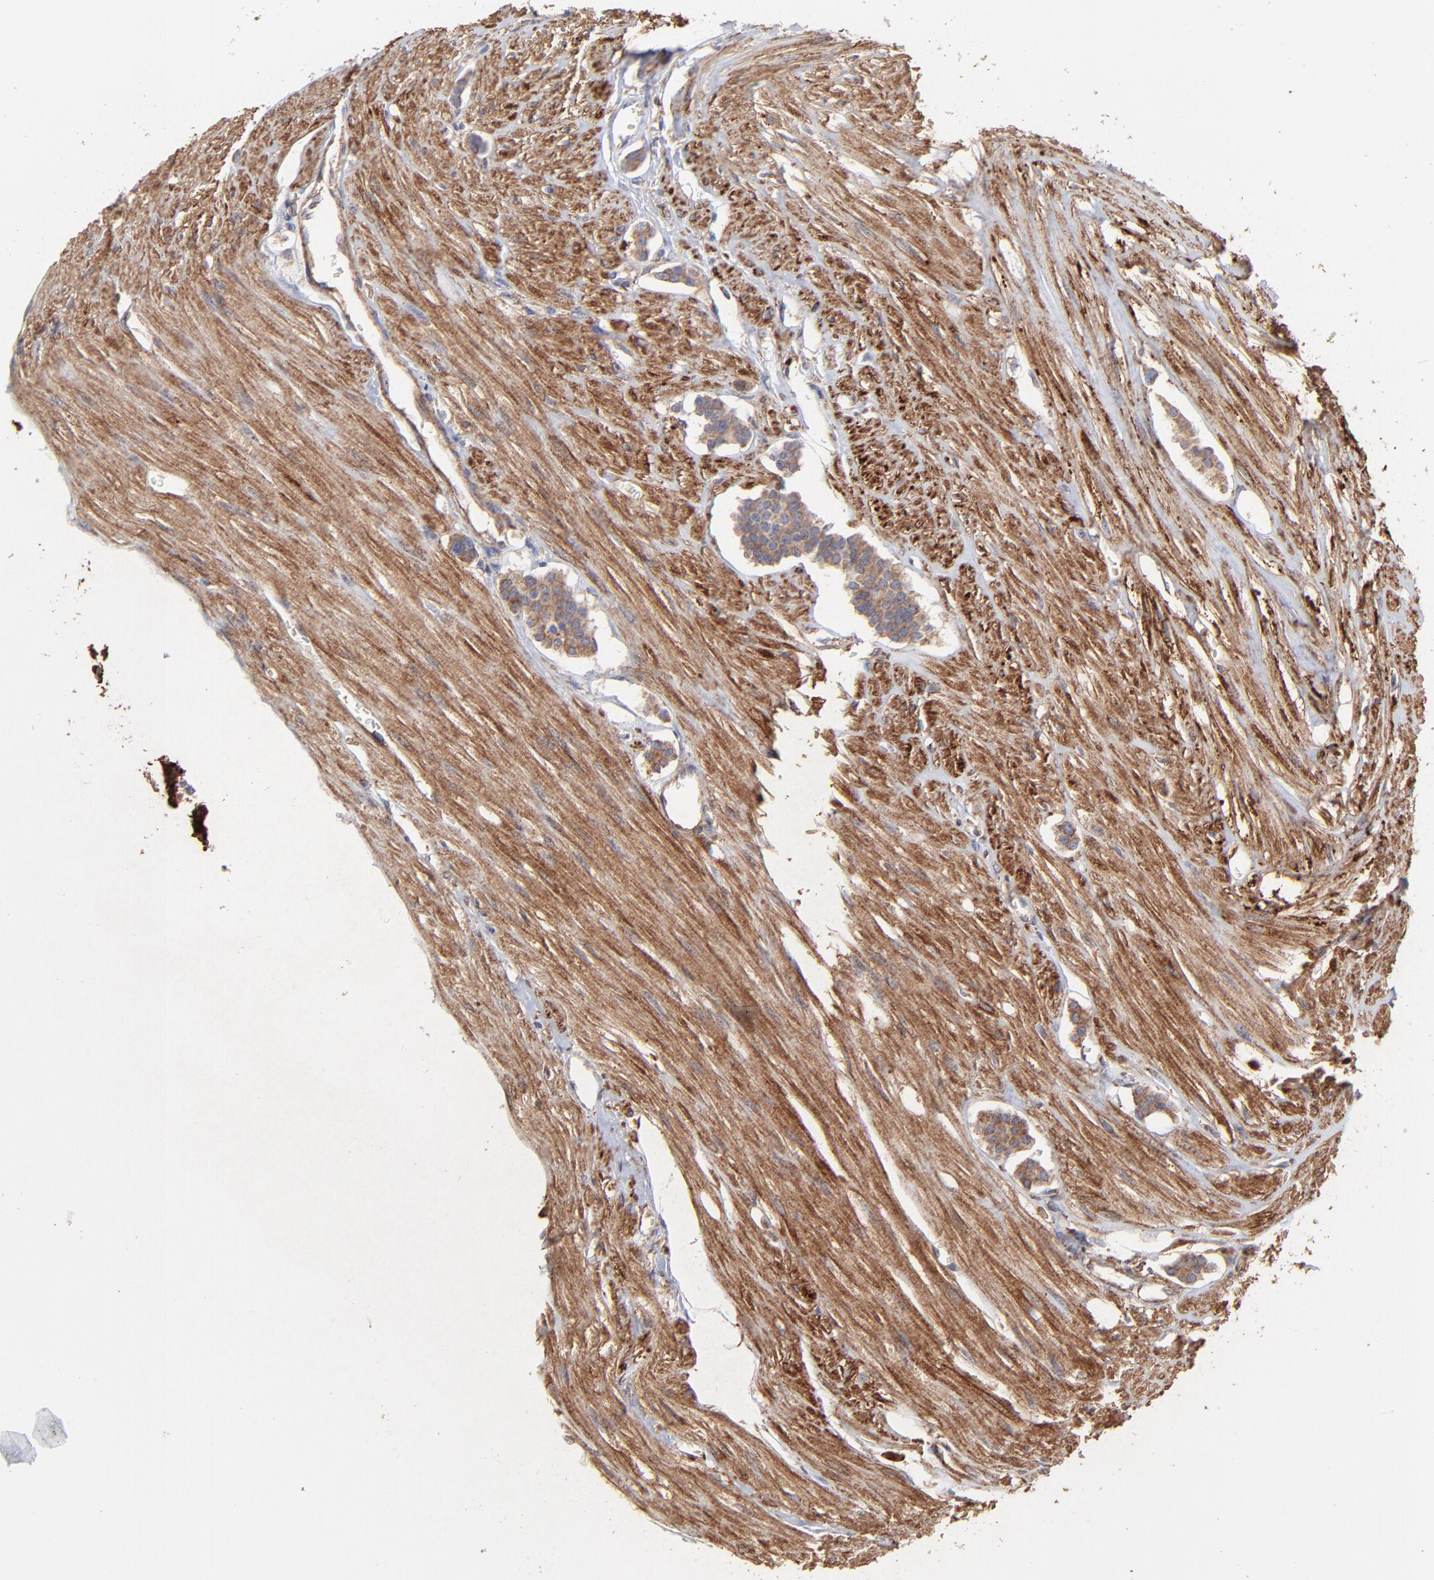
{"staining": {"intensity": "moderate", "quantity": ">75%", "location": "cytoplasmic/membranous"}, "tissue": "carcinoid", "cell_type": "Tumor cells", "image_type": "cancer", "snomed": [{"axis": "morphology", "description": "Carcinoid, malignant, NOS"}, {"axis": "topography", "description": "Small intestine"}], "caption": "Brown immunohistochemical staining in malignant carcinoid shows moderate cytoplasmic/membranous staining in about >75% of tumor cells.", "gene": "PFKM", "patient": {"sex": "male", "age": 60}}